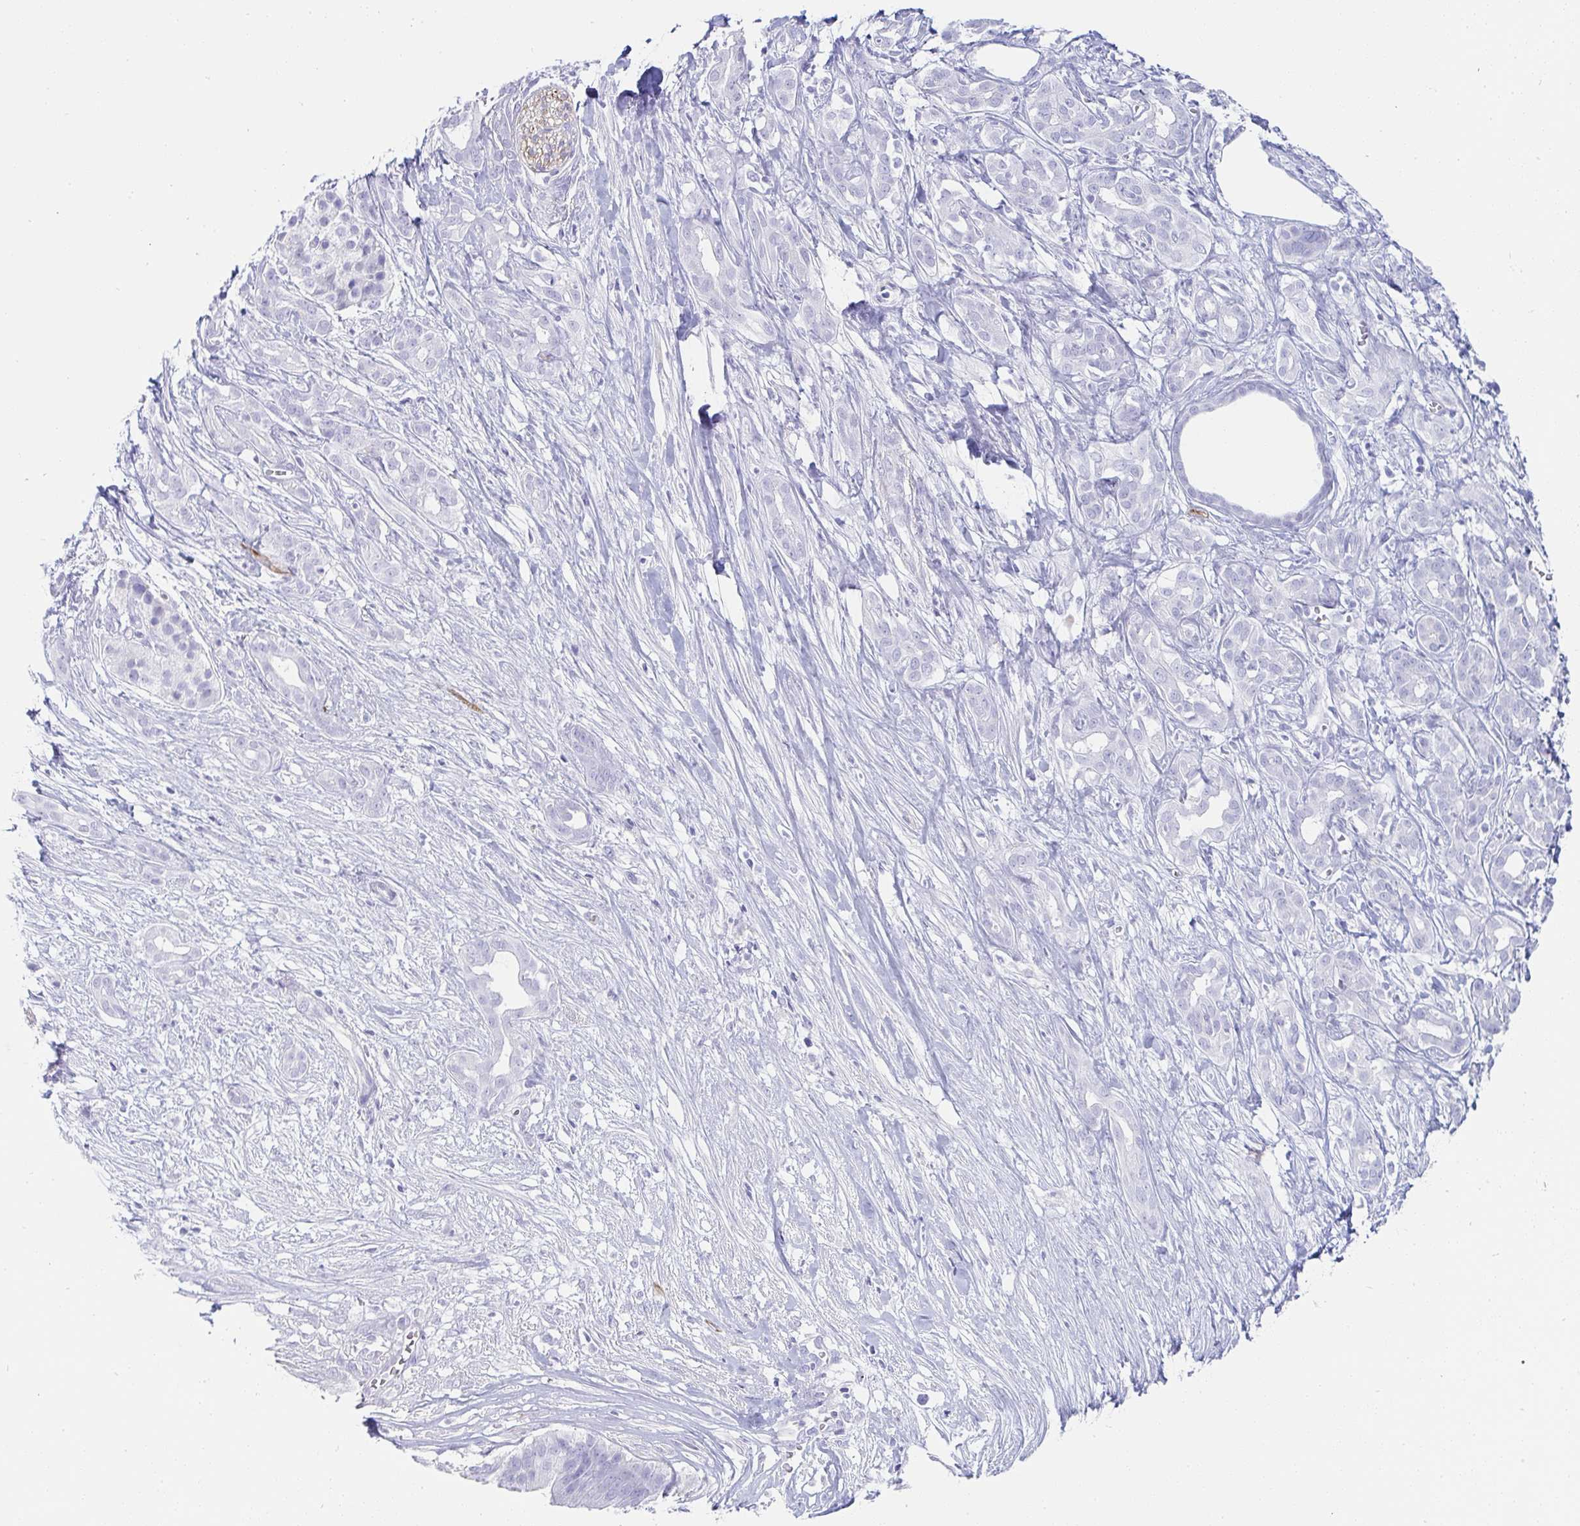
{"staining": {"intensity": "negative", "quantity": "none", "location": "none"}, "tissue": "pancreatic cancer", "cell_type": "Tumor cells", "image_type": "cancer", "snomed": [{"axis": "morphology", "description": "Adenocarcinoma, NOS"}, {"axis": "topography", "description": "Pancreas"}], "caption": "Tumor cells show no significant staining in pancreatic cancer. Brightfield microscopy of immunohistochemistry stained with DAB (3,3'-diaminobenzidine) (brown) and hematoxylin (blue), captured at high magnification.", "gene": "PRND", "patient": {"sex": "male", "age": 61}}